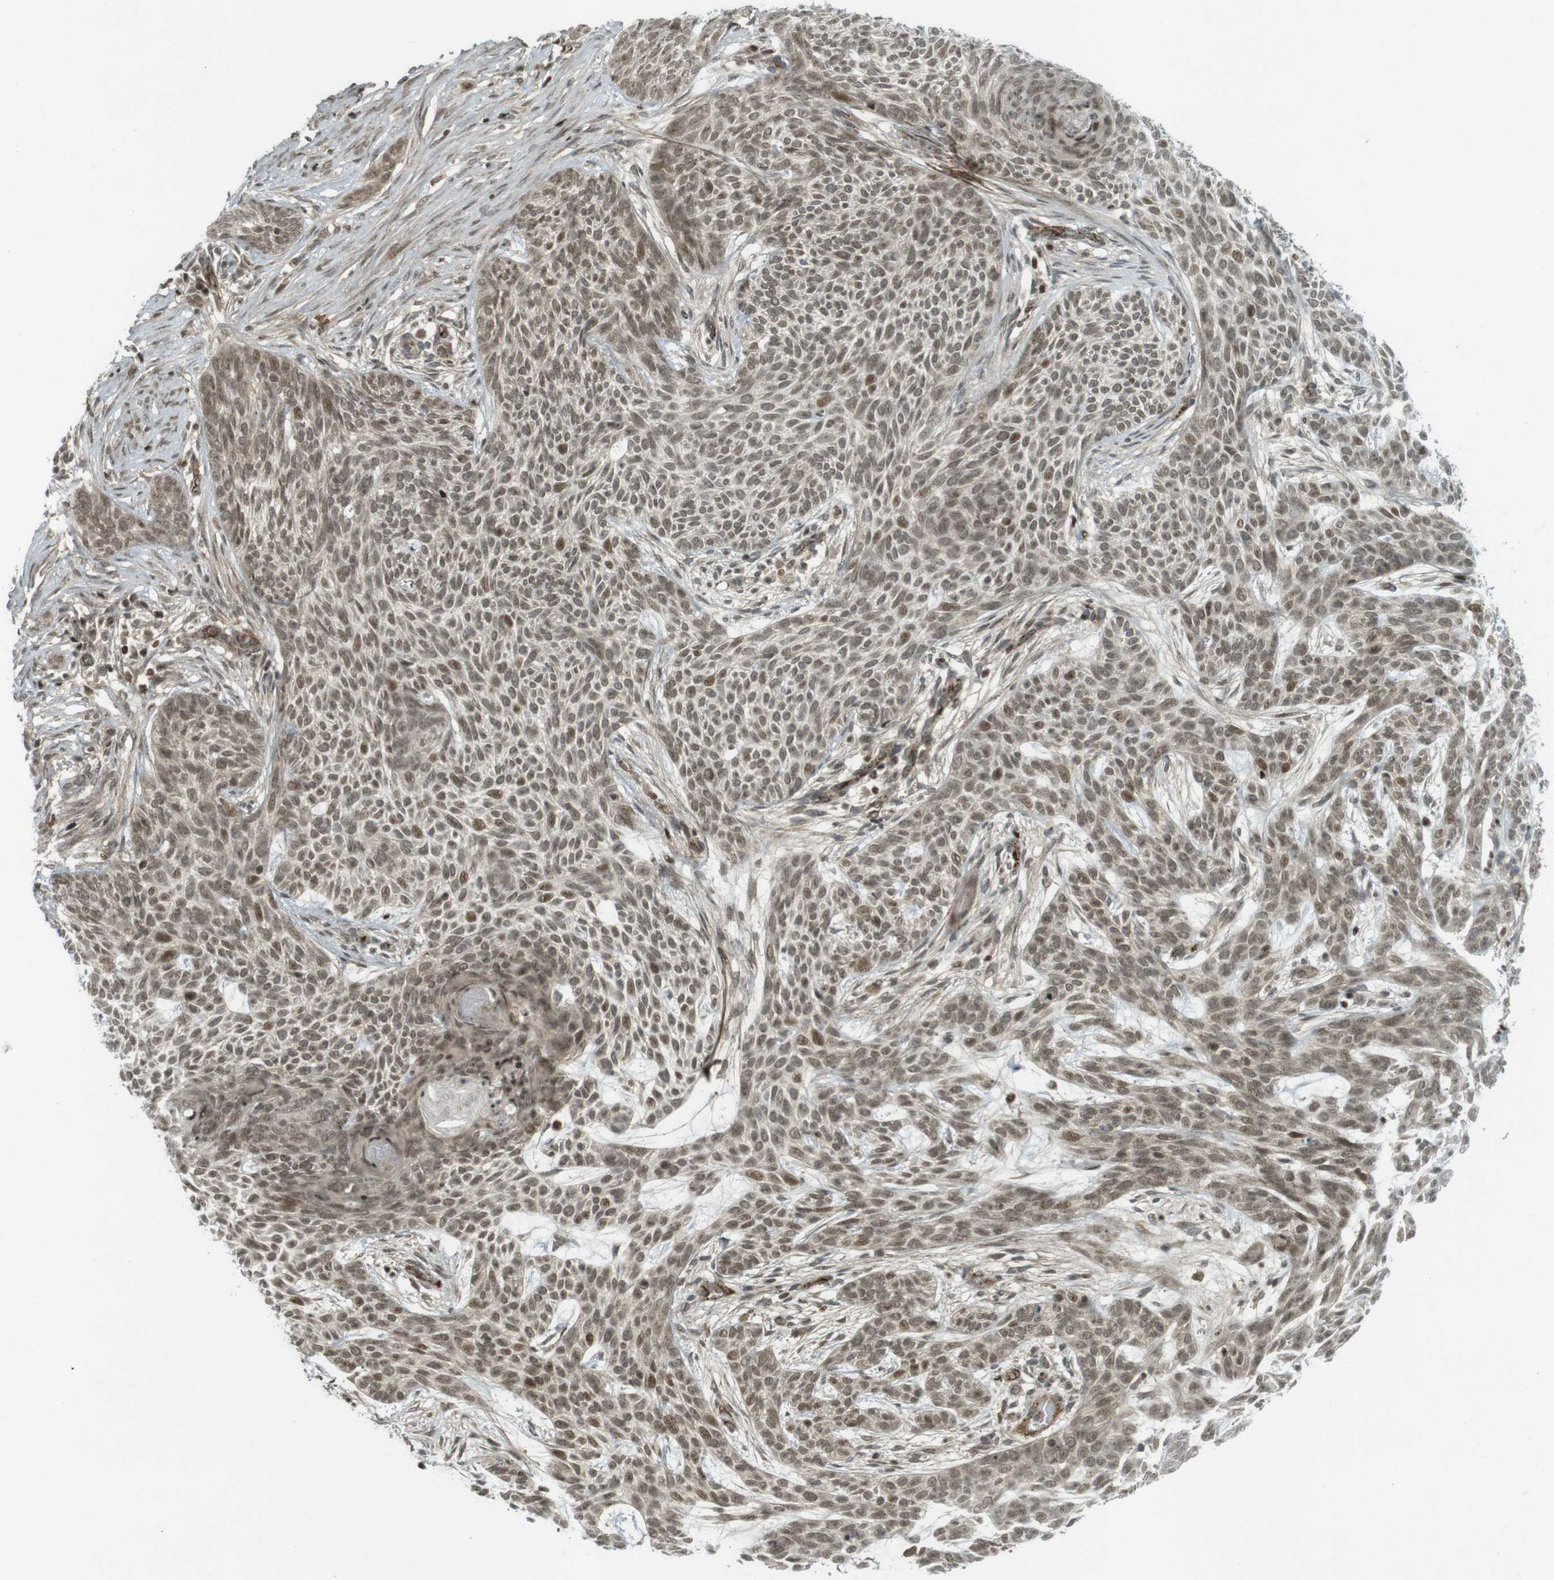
{"staining": {"intensity": "moderate", "quantity": "25%-75%", "location": "cytoplasmic/membranous,nuclear"}, "tissue": "skin cancer", "cell_type": "Tumor cells", "image_type": "cancer", "snomed": [{"axis": "morphology", "description": "Basal cell carcinoma"}, {"axis": "topography", "description": "Skin"}], "caption": "Brown immunohistochemical staining in basal cell carcinoma (skin) reveals moderate cytoplasmic/membranous and nuclear positivity in about 25%-75% of tumor cells.", "gene": "PPP1R13B", "patient": {"sex": "female", "age": 59}}